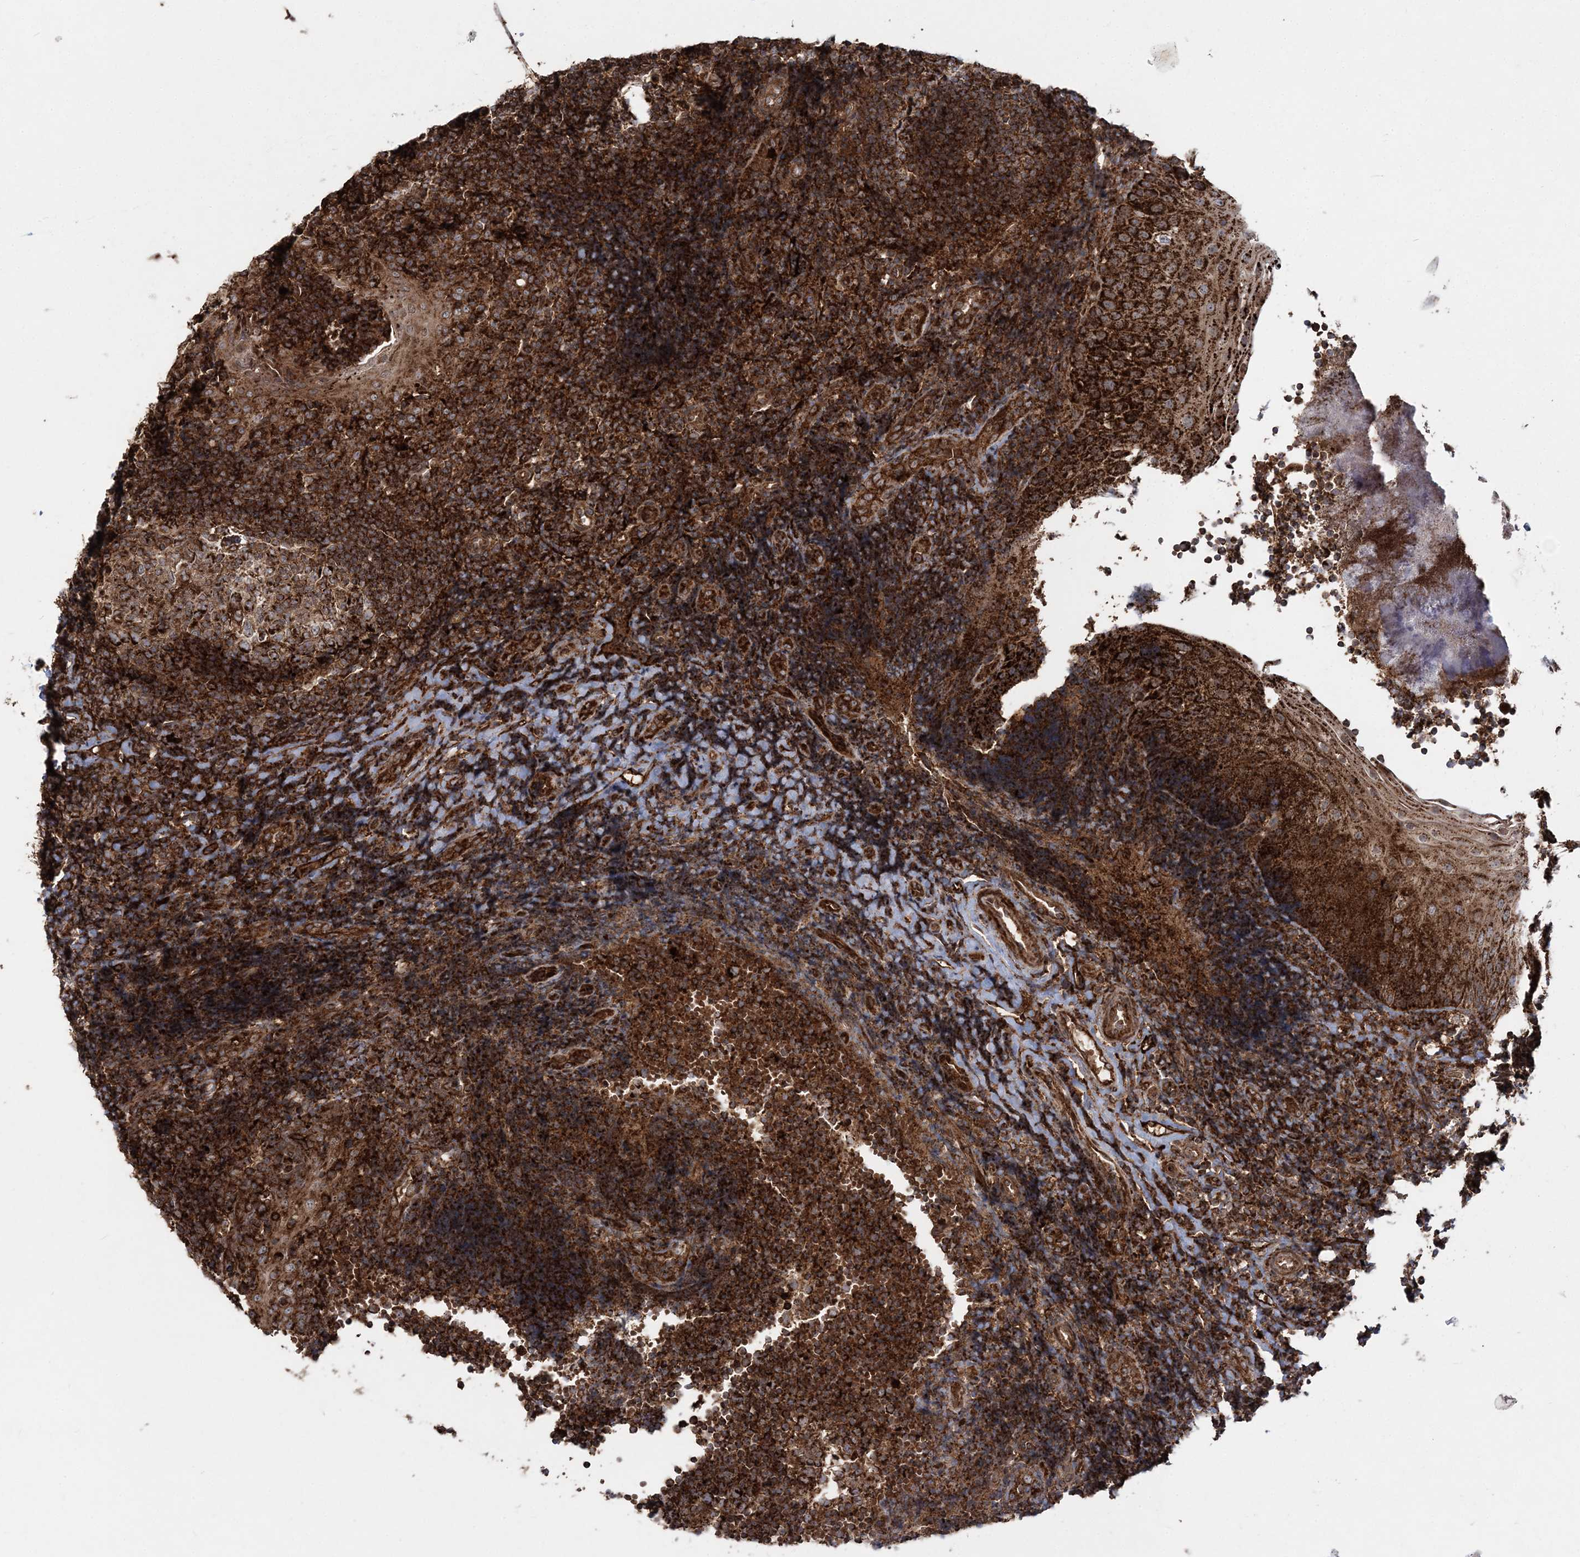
{"staining": {"intensity": "strong", "quantity": ">75%", "location": "cytoplasmic/membranous"}, "tissue": "tonsil", "cell_type": "Germinal center cells", "image_type": "normal", "snomed": [{"axis": "morphology", "description": "Normal tissue, NOS"}, {"axis": "topography", "description": "Tonsil"}], "caption": "Protein staining by immunohistochemistry (IHC) reveals strong cytoplasmic/membranous expression in approximately >75% of germinal center cells in normal tonsil. Nuclei are stained in blue.", "gene": "LRPPRC", "patient": {"sex": "female", "age": 40}}